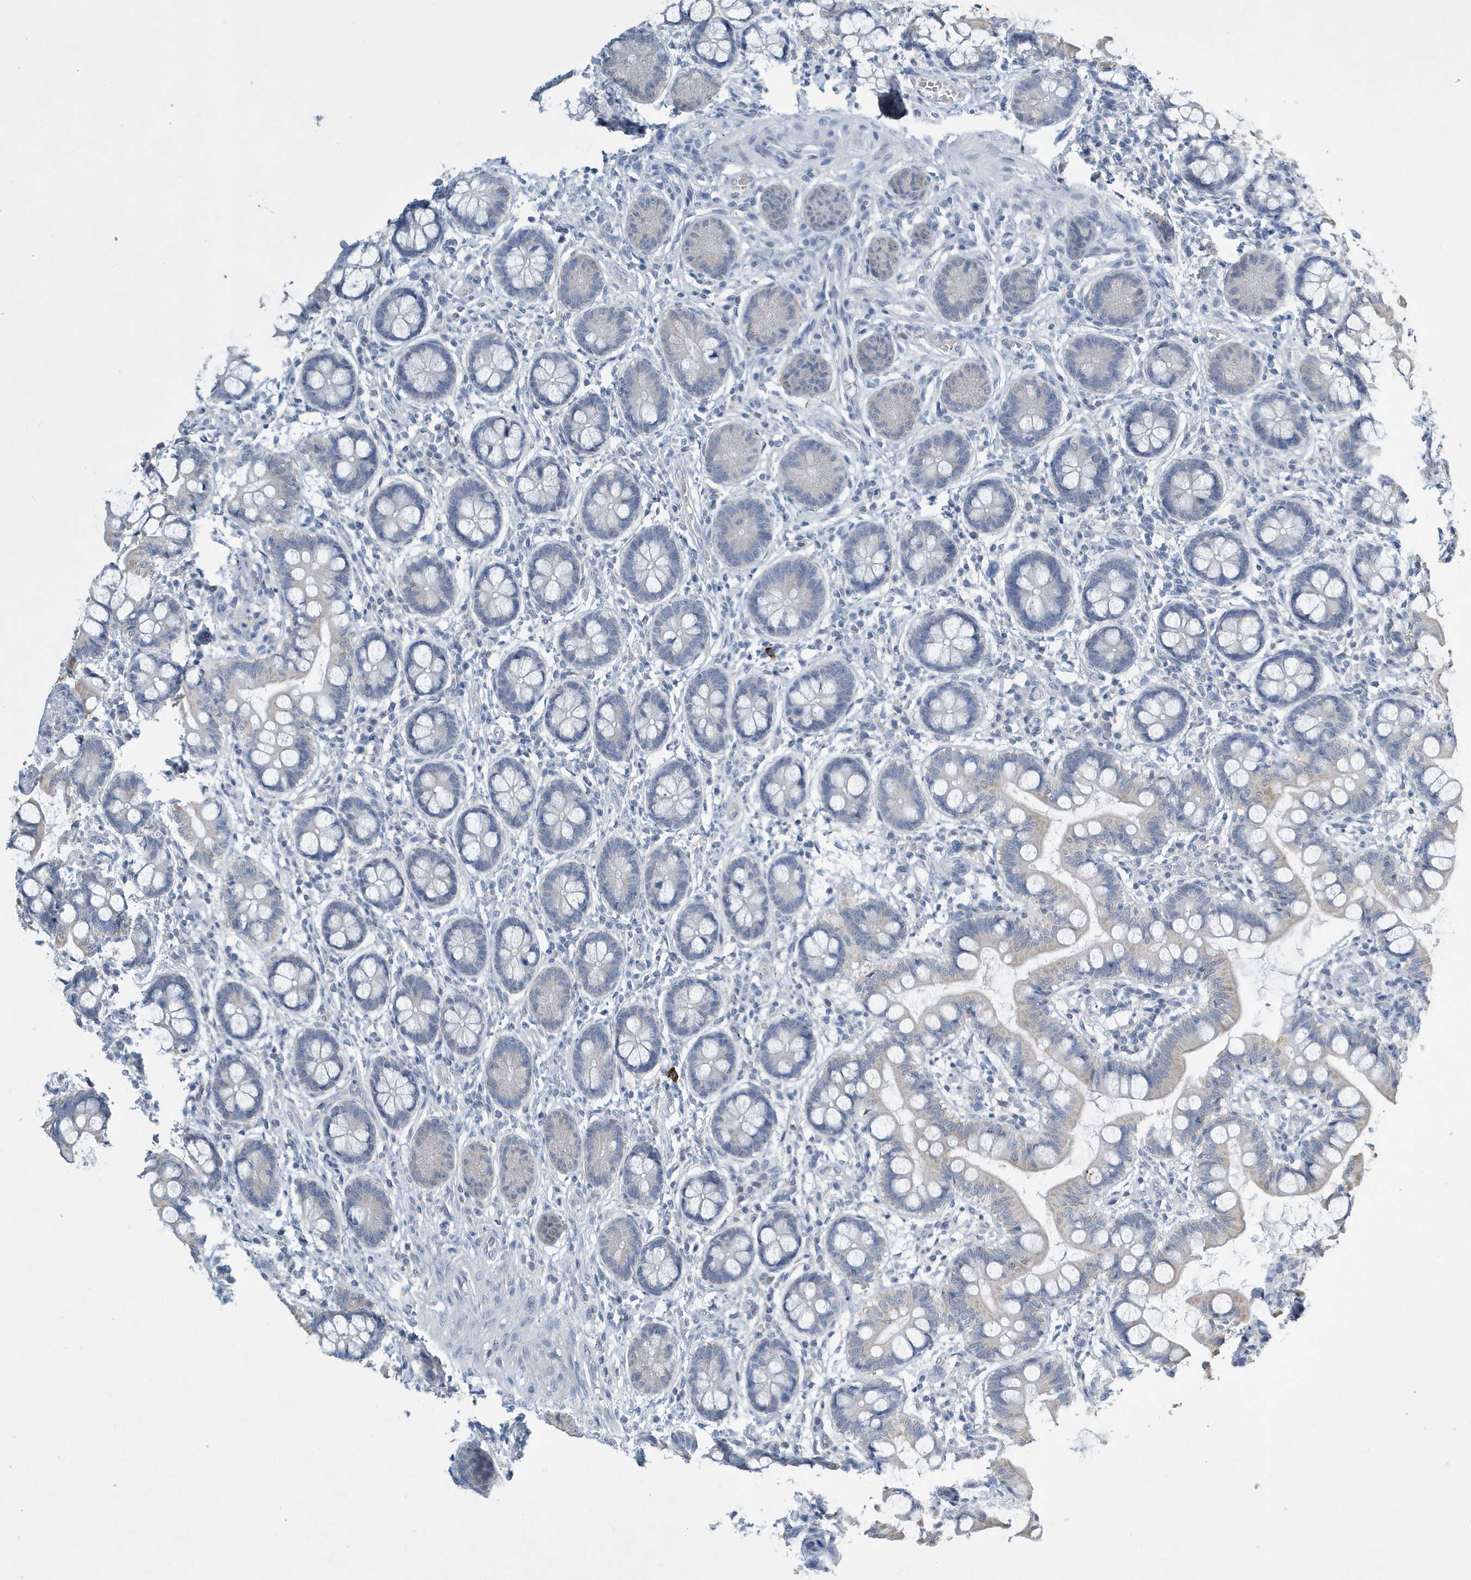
{"staining": {"intensity": "moderate", "quantity": "25%-75%", "location": "cytoplasmic/membranous"}, "tissue": "small intestine", "cell_type": "Glandular cells", "image_type": "normal", "snomed": [{"axis": "morphology", "description": "Normal tissue, NOS"}, {"axis": "topography", "description": "Small intestine"}], "caption": "Immunohistochemistry (IHC) photomicrograph of unremarkable small intestine stained for a protein (brown), which displays medium levels of moderate cytoplasmic/membranous expression in about 25%-75% of glandular cells.", "gene": "UGT2B4", "patient": {"sex": "male", "age": 52}}